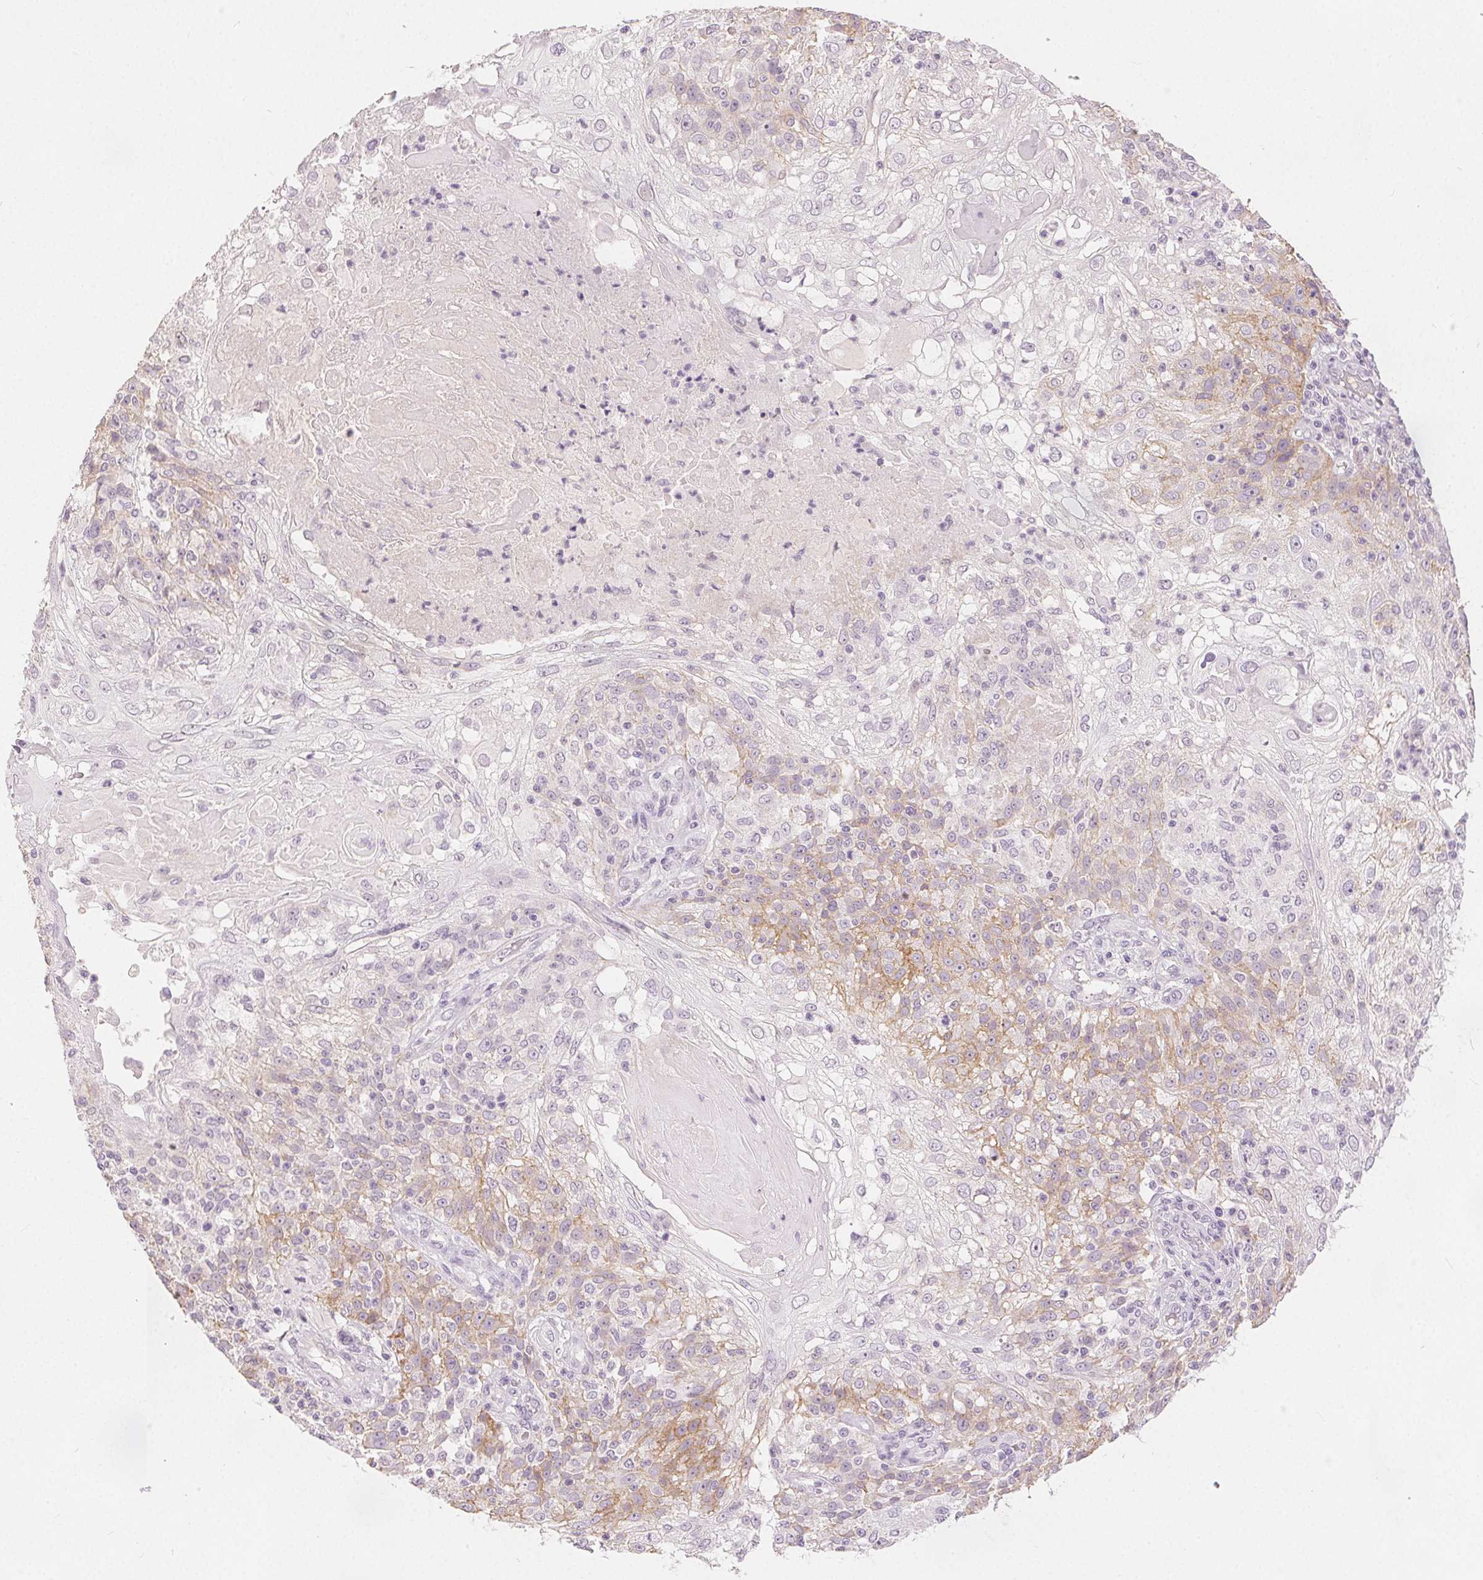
{"staining": {"intensity": "moderate", "quantity": "<25%", "location": "cytoplasmic/membranous"}, "tissue": "skin cancer", "cell_type": "Tumor cells", "image_type": "cancer", "snomed": [{"axis": "morphology", "description": "Normal tissue, NOS"}, {"axis": "morphology", "description": "Squamous cell carcinoma, NOS"}, {"axis": "topography", "description": "Skin"}], "caption": "The histopathology image reveals a brown stain indicating the presence of a protein in the cytoplasmic/membranous of tumor cells in skin cancer. (DAB (3,3'-diaminobenzidine) = brown stain, brightfield microscopy at high magnification).", "gene": "CA12", "patient": {"sex": "female", "age": 83}}